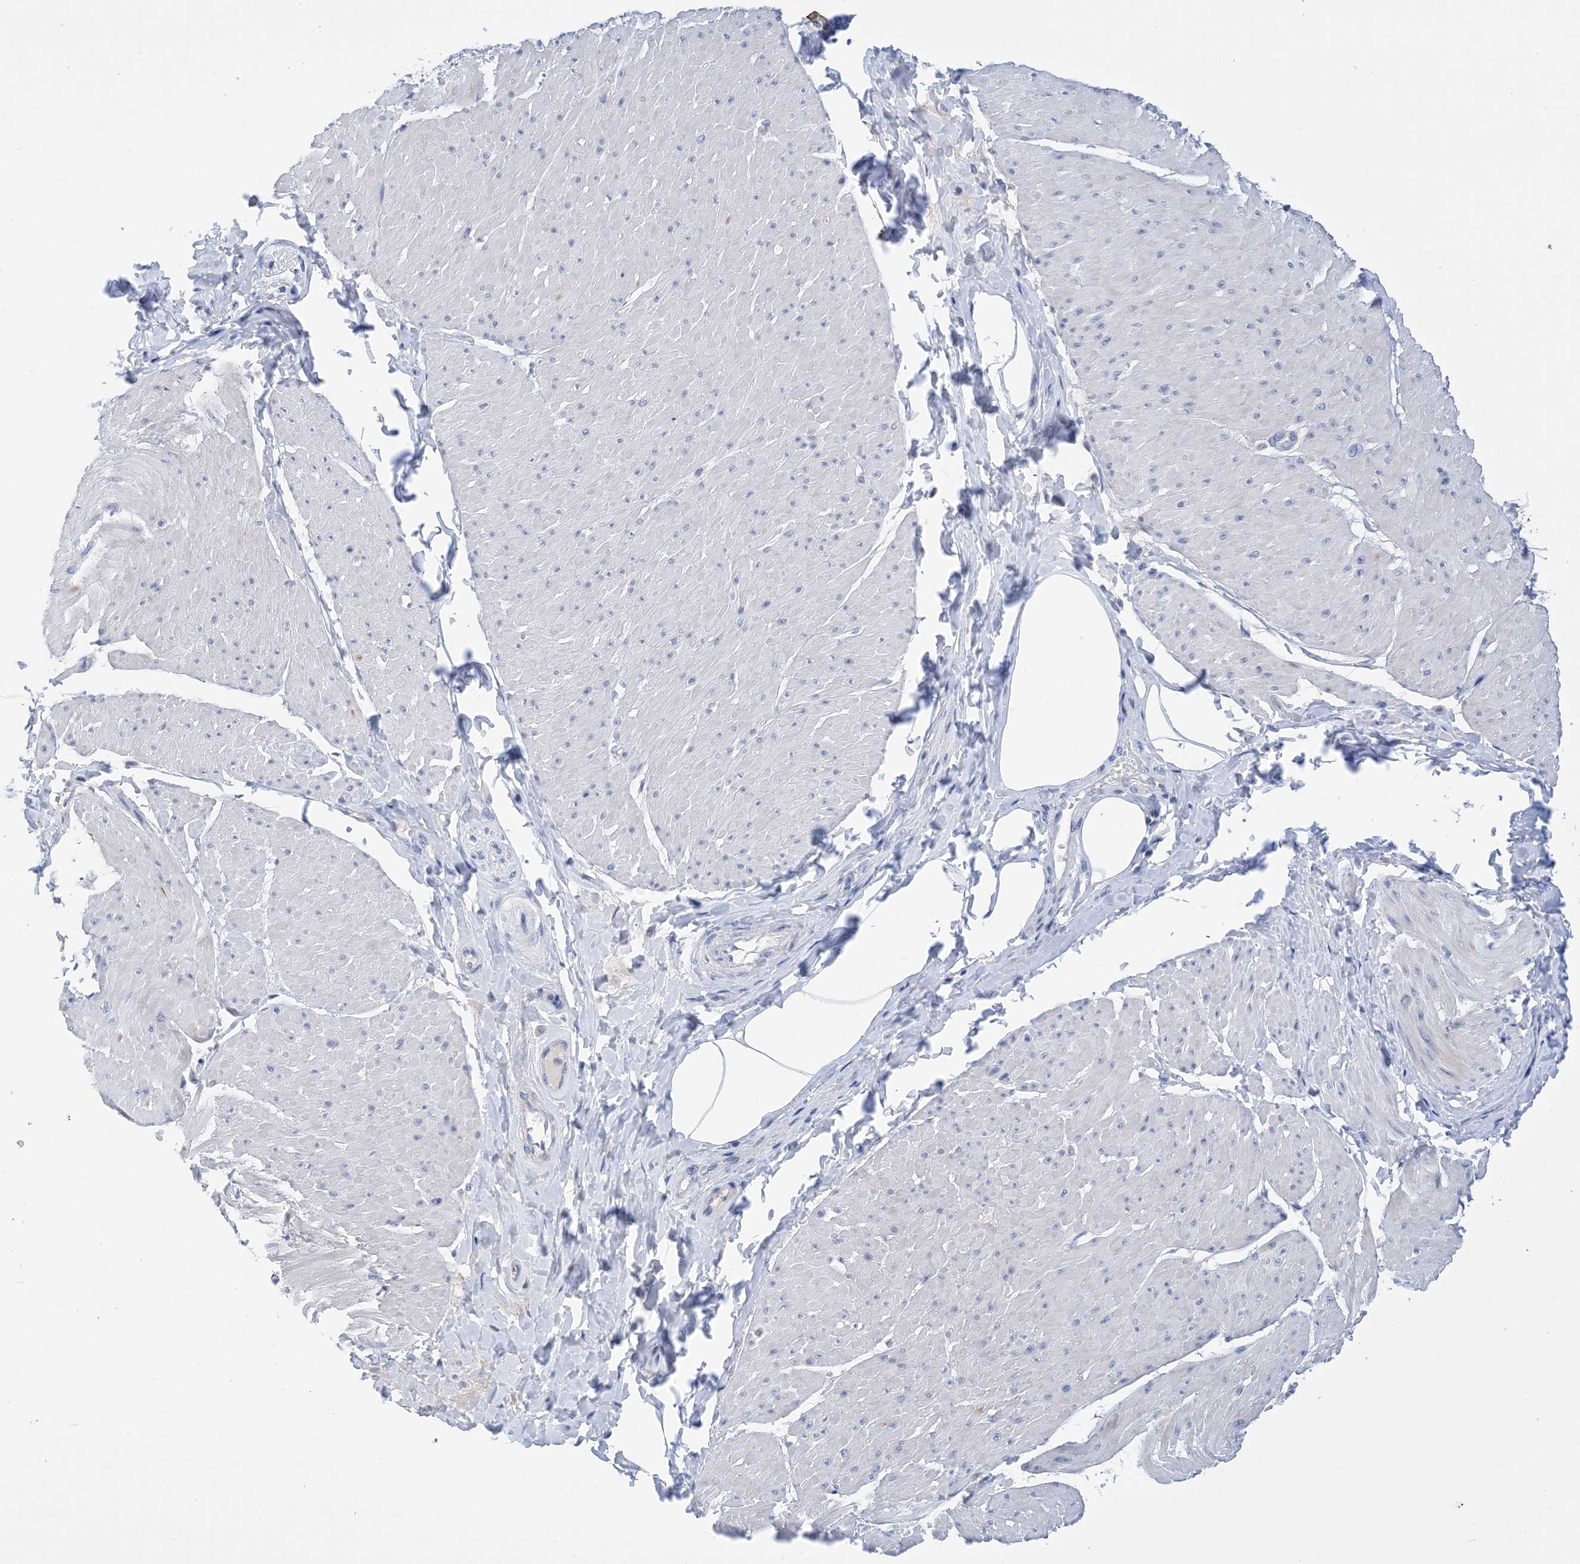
{"staining": {"intensity": "negative", "quantity": "none", "location": "none"}, "tissue": "smooth muscle", "cell_type": "Smooth muscle cells", "image_type": "normal", "snomed": [{"axis": "morphology", "description": "Urothelial carcinoma, High grade"}, {"axis": "topography", "description": "Urinary bladder"}], "caption": "Histopathology image shows no significant protein staining in smooth muscle cells of normal smooth muscle.", "gene": "PLK4", "patient": {"sex": "male", "age": 46}}